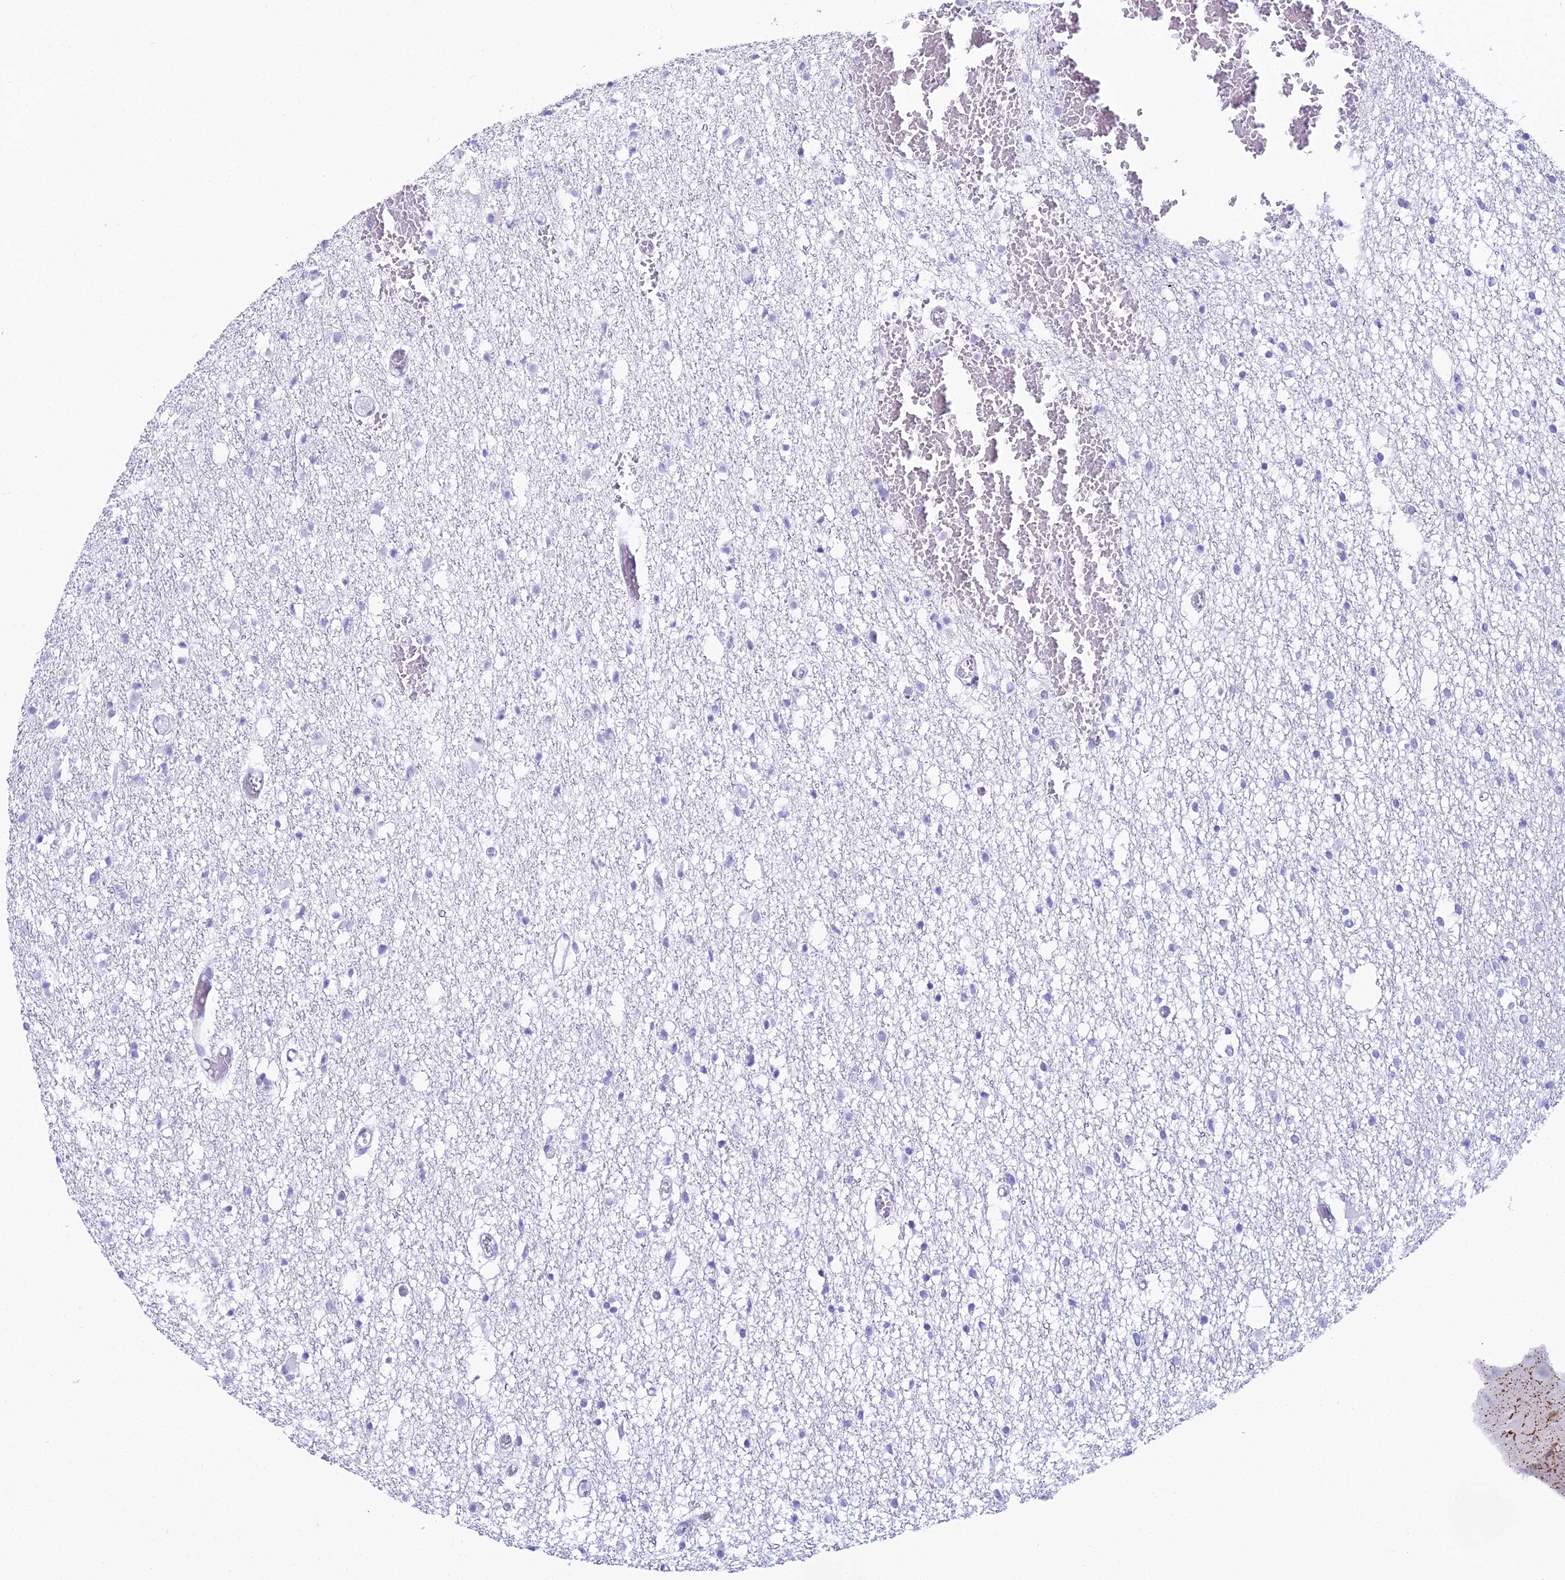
{"staining": {"intensity": "negative", "quantity": "none", "location": "none"}, "tissue": "glioma", "cell_type": "Tumor cells", "image_type": "cancer", "snomed": [{"axis": "morphology", "description": "Glioma, malignant, Low grade"}, {"axis": "topography", "description": "Brain"}], "caption": "Tumor cells show no significant staining in low-grade glioma (malignant).", "gene": "CGB2", "patient": {"sex": "female", "age": 22}}